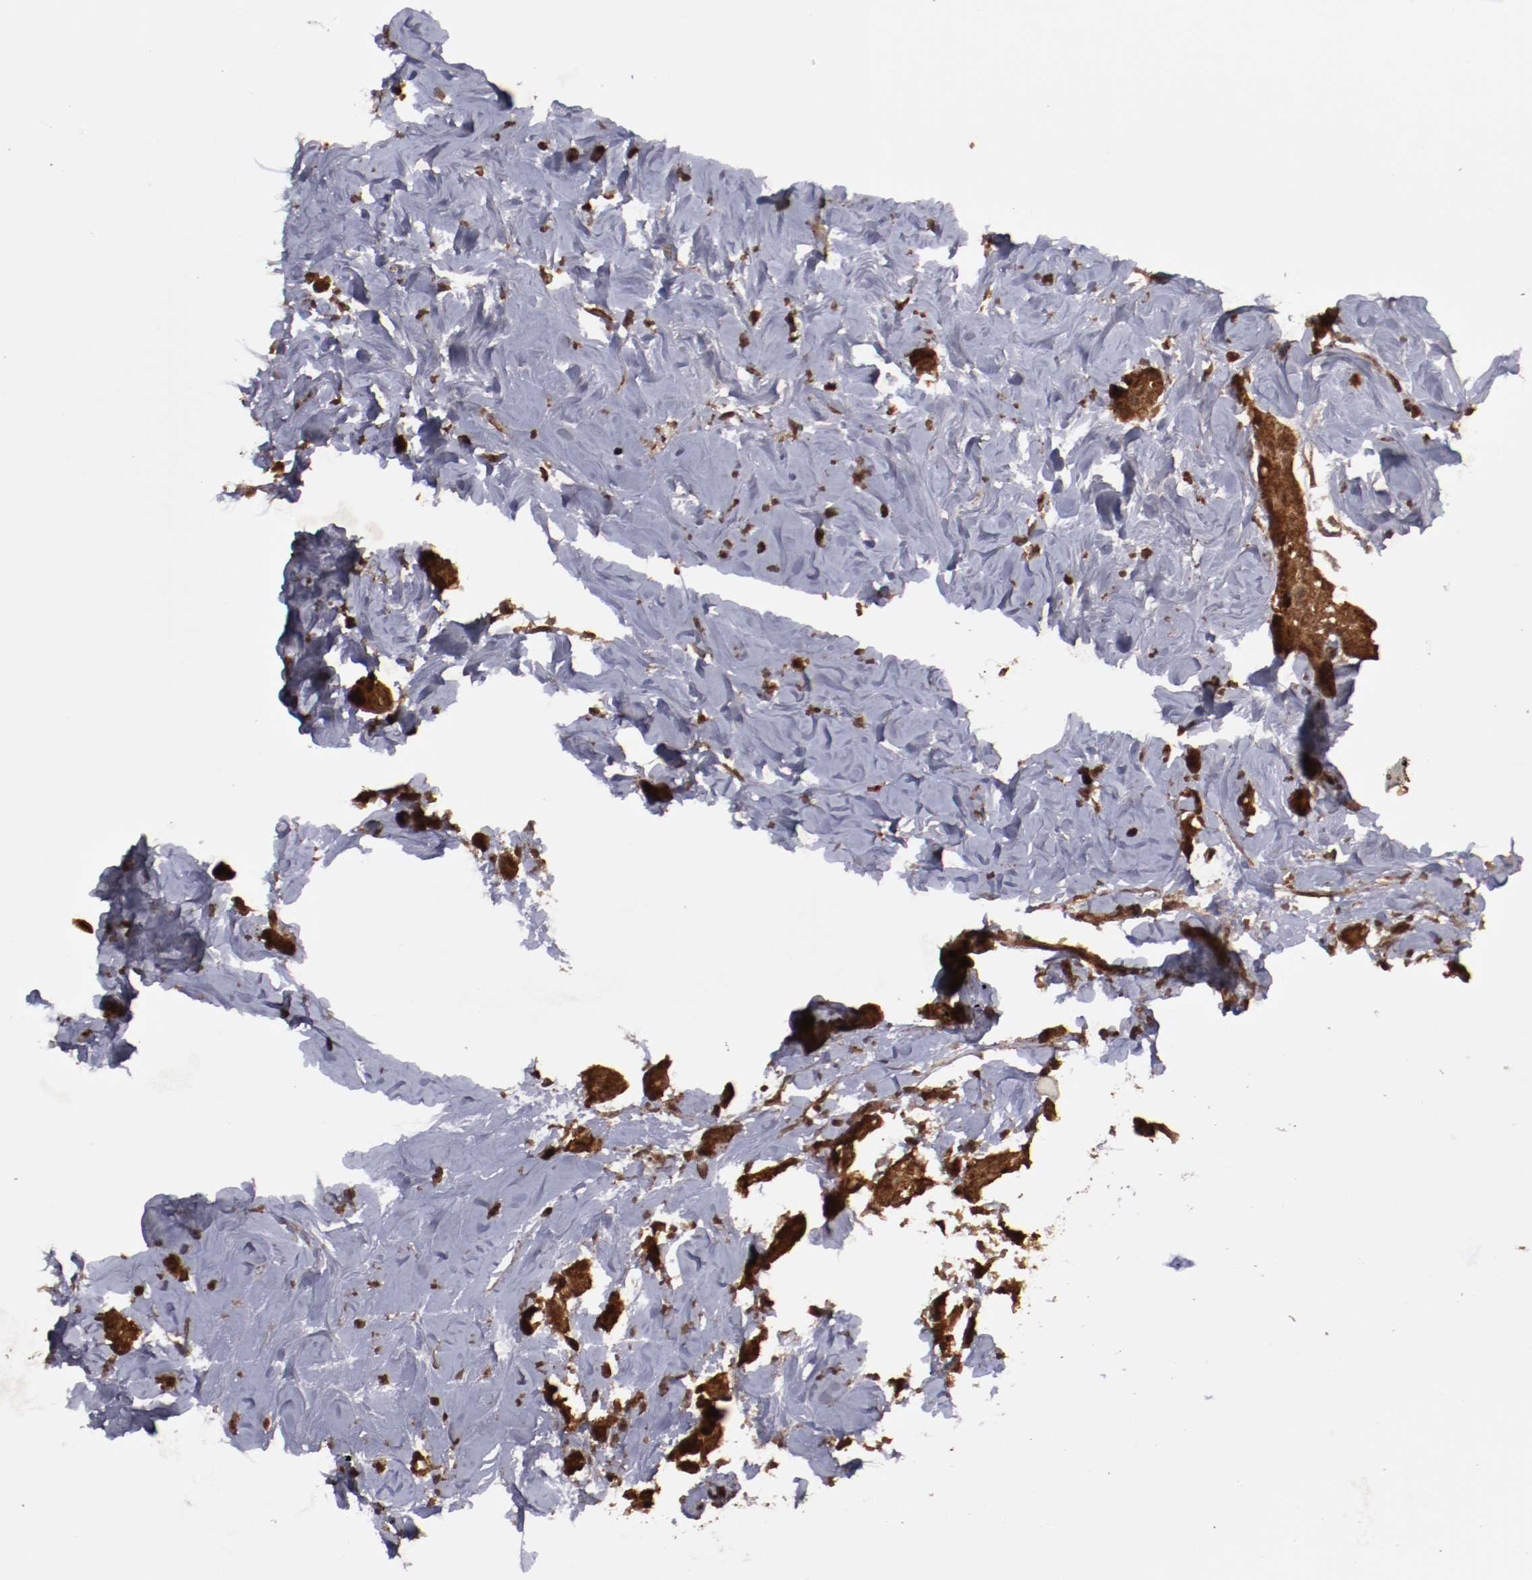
{"staining": {"intensity": "strong", "quantity": ">75%", "location": "cytoplasmic/membranous"}, "tissue": "breast cancer", "cell_type": "Tumor cells", "image_type": "cancer", "snomed": [{"axis": "morphology", "description": "Duct carcinoma"}, {"axis": "topography", "description": "Breast"}], "caption": "Breast cancer tissue shows strong cytoplasmic/membranous staining in approximately >75% of tumor cells", "gene": "TENM1", "patient": {"sex": "female", "age": 84}}